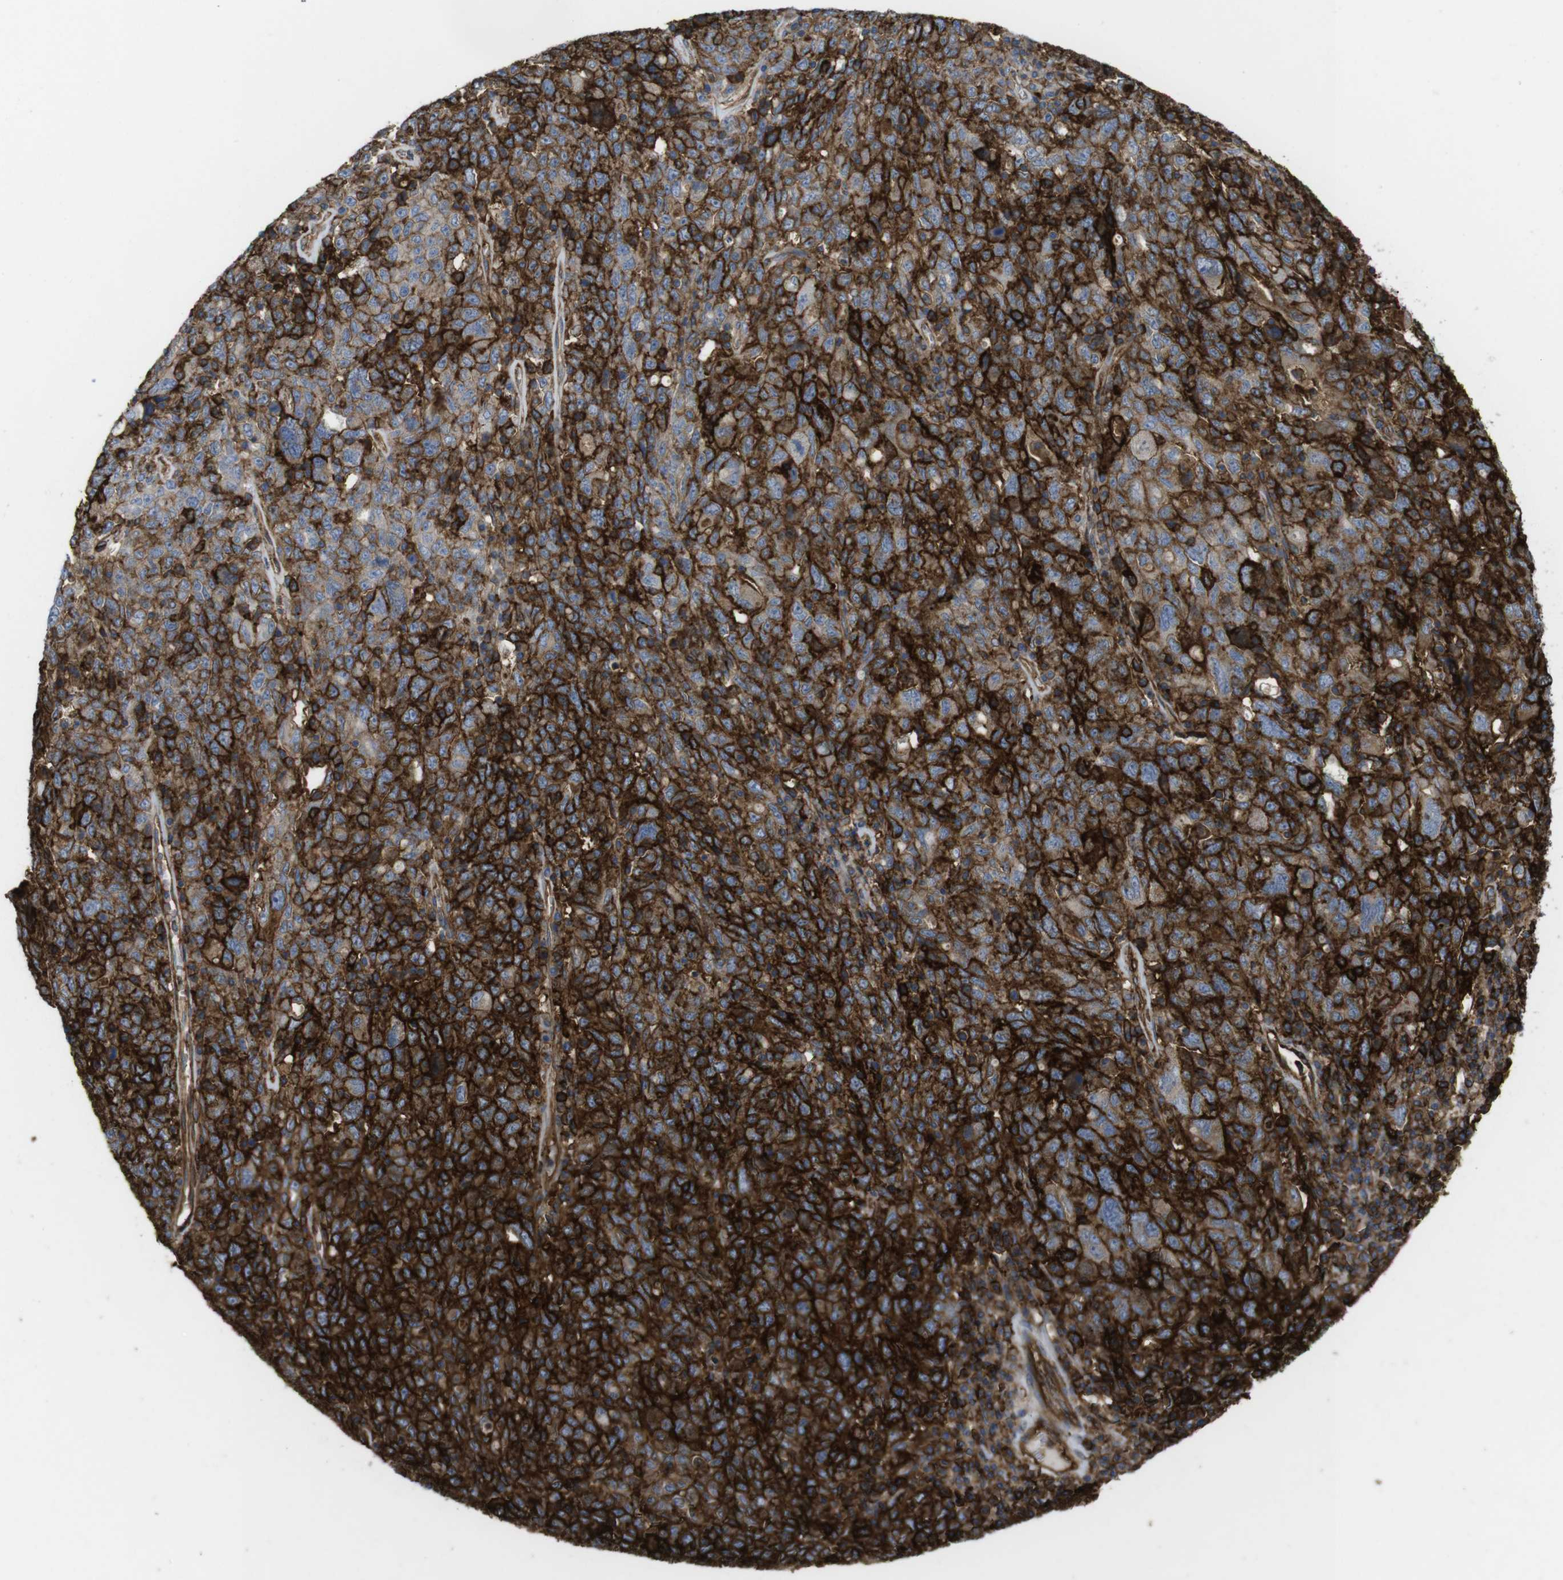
{"staining": {"intensity": "strong", "quantity": ">75%", "location": "cytoplasmic/membranous"}, "tissue": "ovarian cancer", "cell_type": "Tumor cells", "image_type": "cancer", "snomed": [{"axis": "morphology", "description": "Carcinoma, endometroid"}, {"axis": "topography", "description": "Ovary"}], "caption": "A micrograph showing strong cytoplasmic/membranous staining in approximately >75% of tumor cells in endometroid carcinoma (ovarian), as visualized by brown immunohistochemical staining.", "gene": "CCR6", "patient": {"sex": "female", "age": 62}}